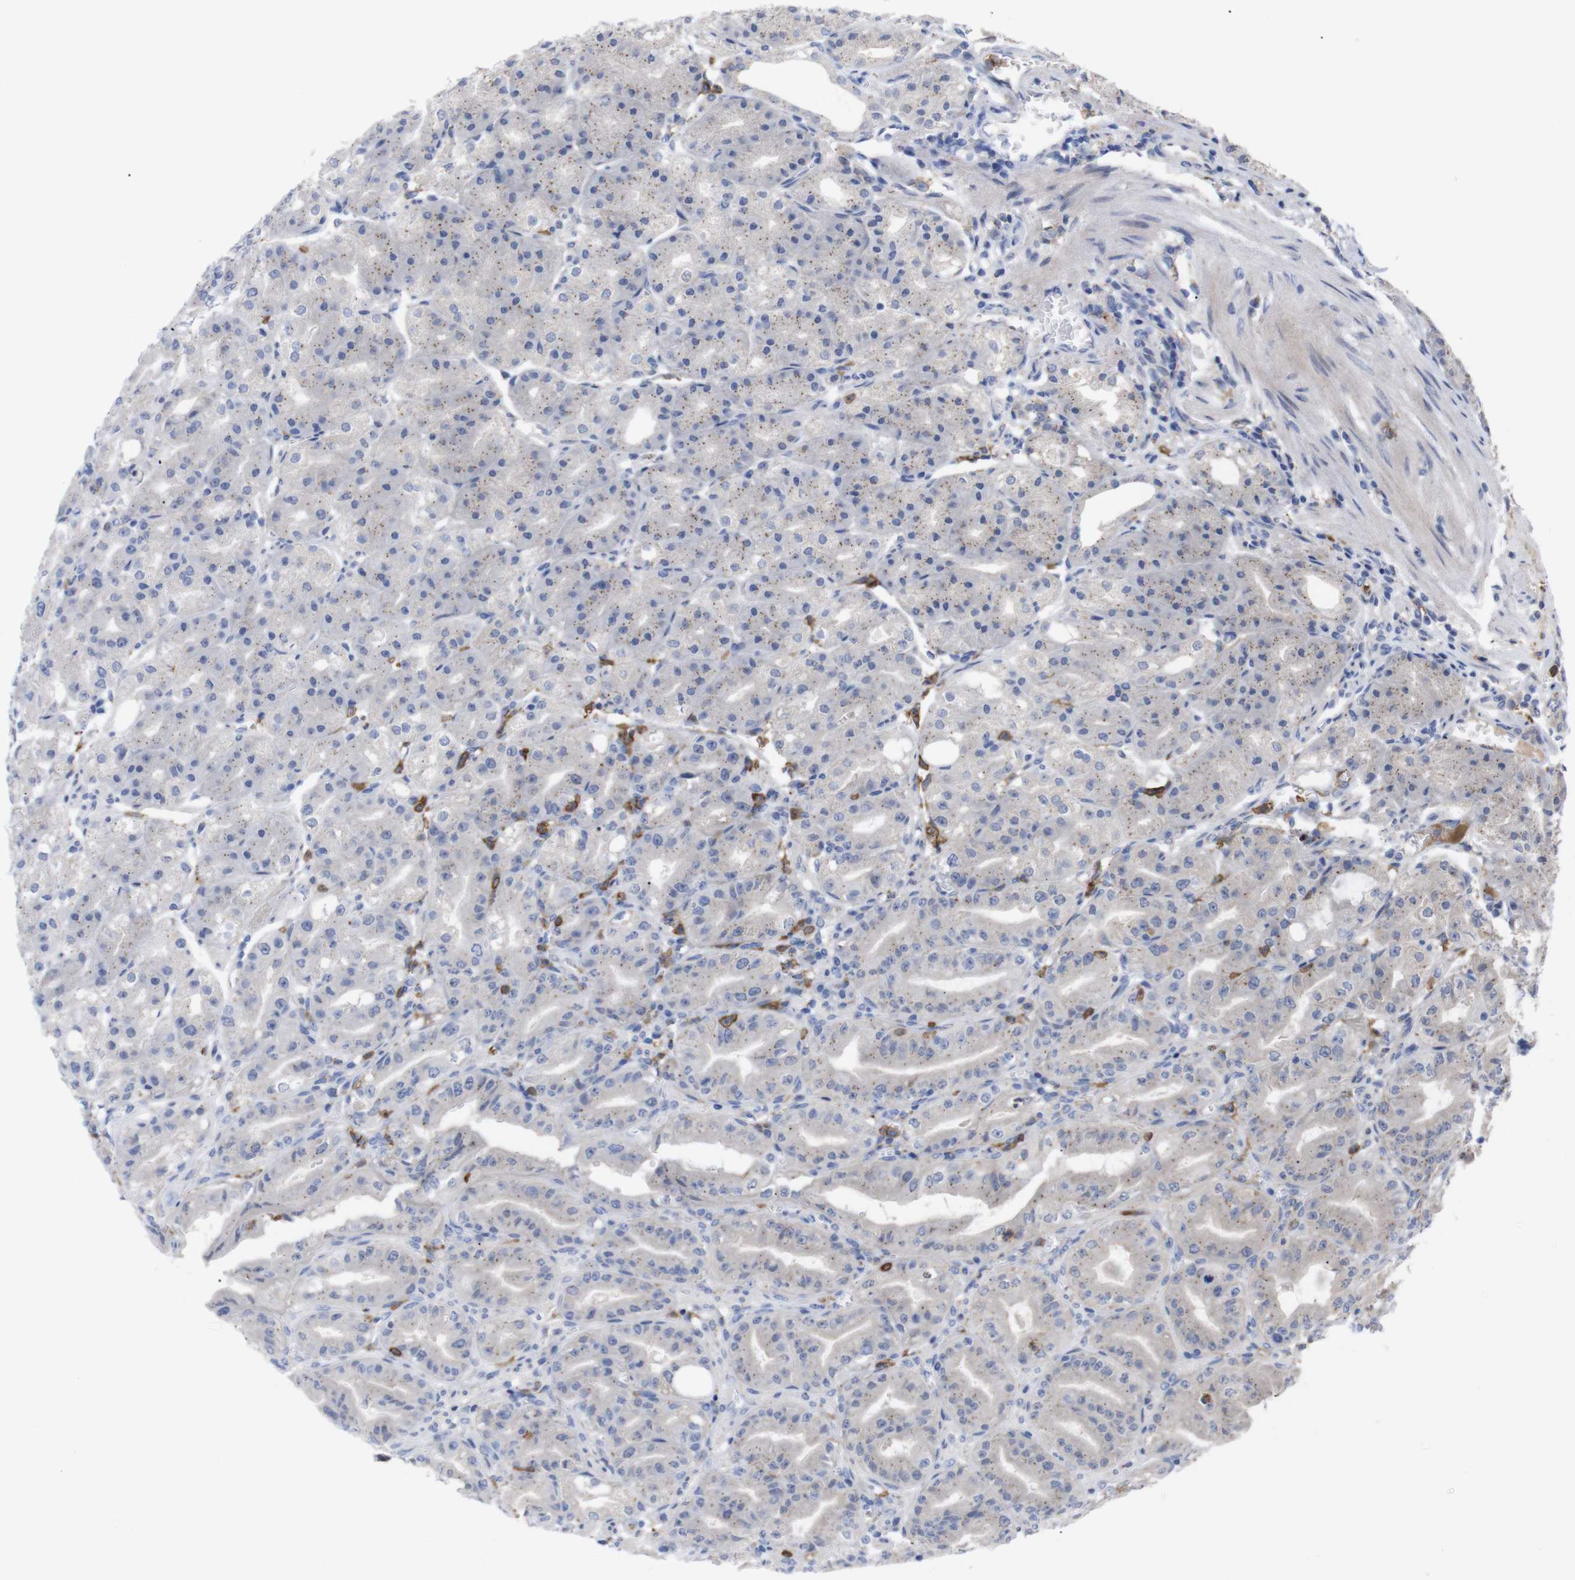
{"staining": {"intensity": "moderate", "quantity": "25%-75%", "location": "cytoplasmic/membranous"}, "tissue": "stomach", "cell_type": "Glandular cells", "image_type": "normal", "snomed": [{"axis": "morphology", "description": "Normal tissue, NOS"}, {"axis": "topography", "description": "Stomach, lower"}], "caption": "Glandular cells show moderate cytoplasmic/membranous staining in about 25%-75% of cells in normal stomach.", "gene": "C5AR1", "patient": {"sex": "male", "age": 71}}